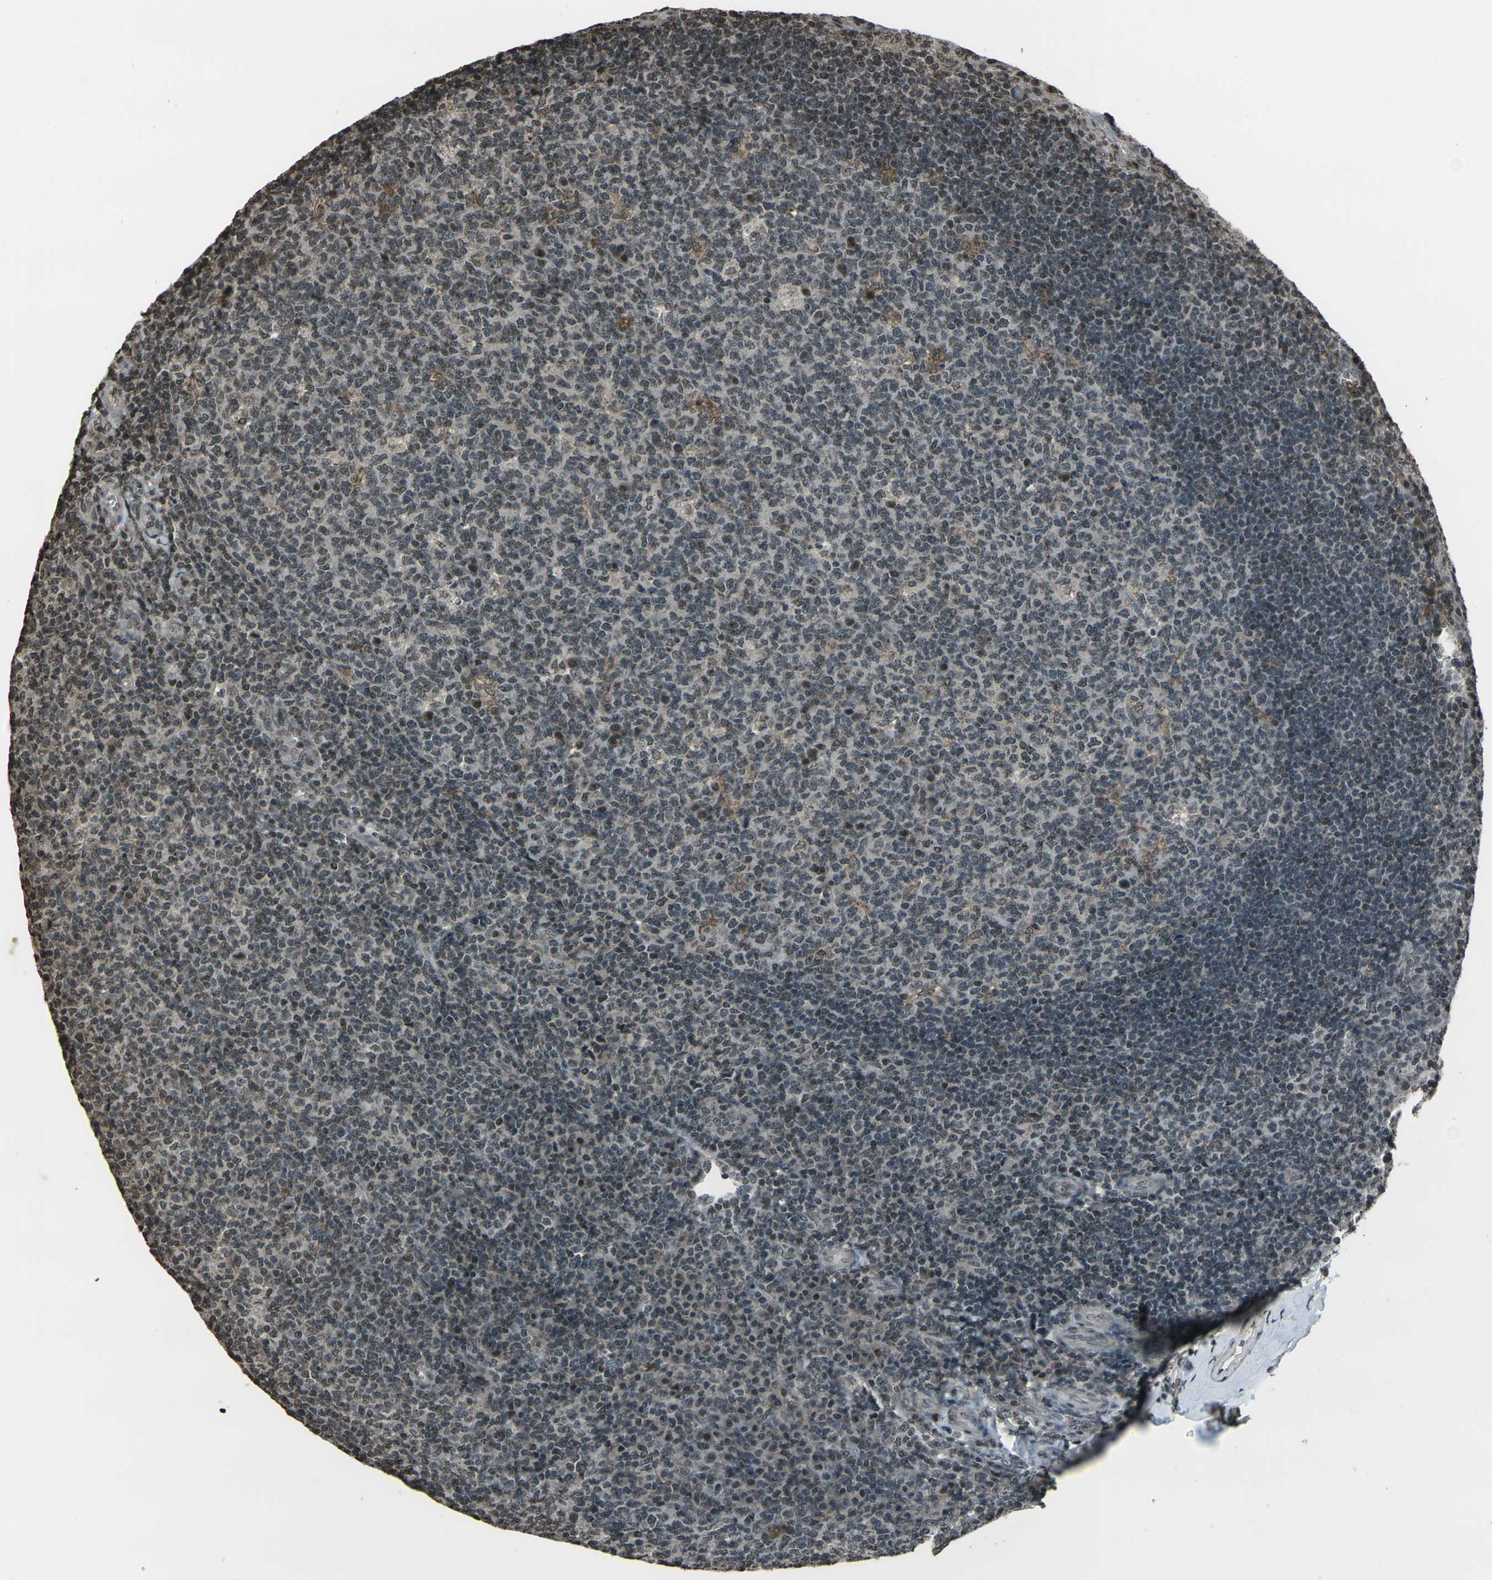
{"staining": {"intensity": "moderate", "quantity": "<25%", "location": "cytoplasmic/membranous,nuclear"}, "tissue": "tonsil", "cell_type": "Germinal center cells", "image_type": "normal", "snomed": [{"axis": "morphology", "description": "Normal tissue, NOS"}, {"axis": "topography", "description": "Tonsil"}], "caption": "Immunohistochemistry (DAB (3,3'-diaminobenzidine)) staining of benign human tonsil exhibits moderate cytoplasmic/membranous,nuclear protein staining in about <25% of germinal center cells.", "gene": "PRPF8", "patient": {"sex": "male", "age": 17}}